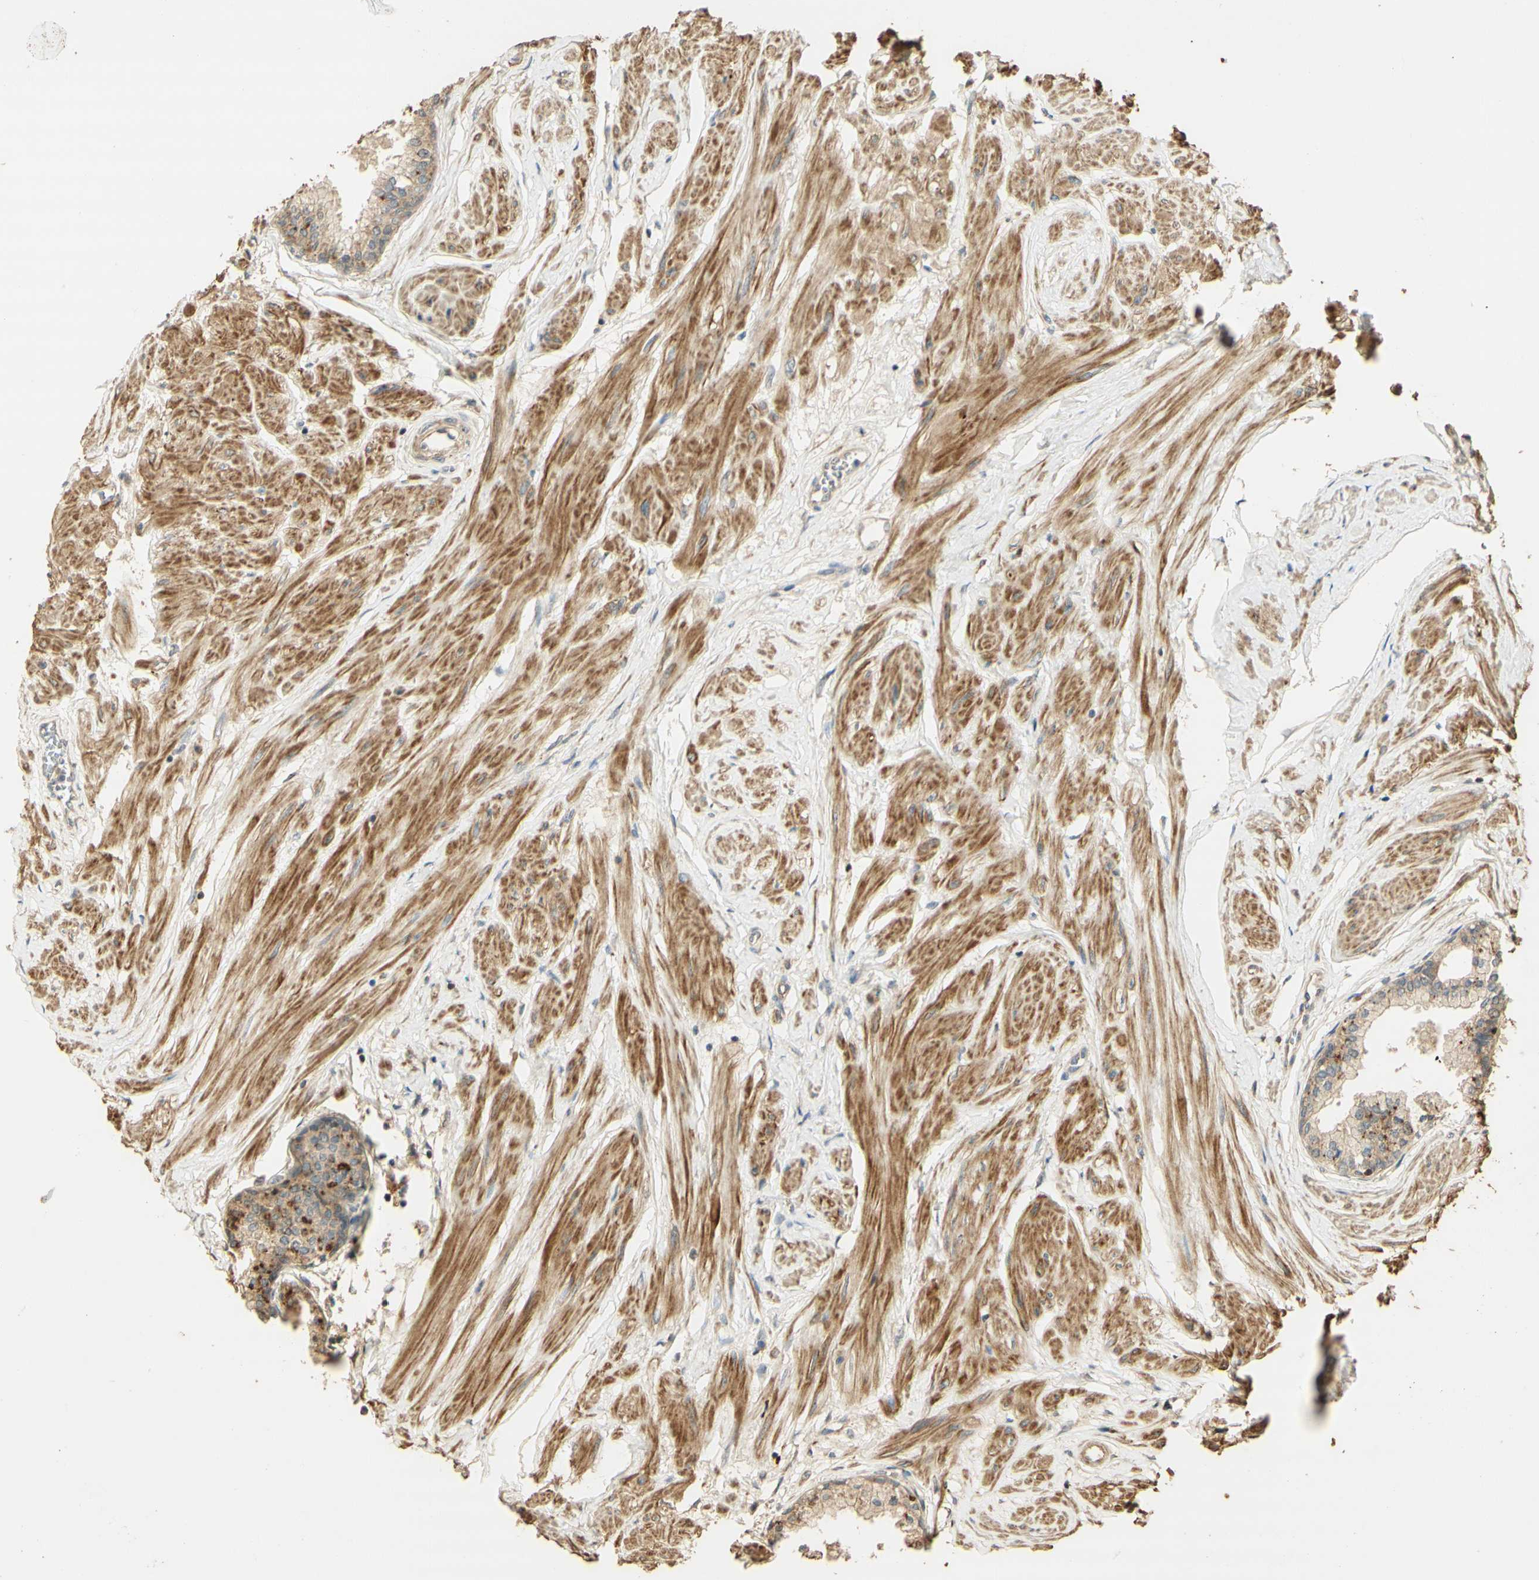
{"staining": {"intensity": "weak", "quantity": ">75%", "location": "cytoplasmic/membranous"}, "tissue": "prostate", "cell_type": "Glandular cells", "image_type": "normal", "snomed": [{"axis": "morphology", "description": "Normal tissue, NOS"}, {"axis": "topography", "description": "Prostate"}, {"axis": "topography", "description": "Seminal veicle"}], "caption": "Immunohistochemistry (IHC) of normal human prostate reveals low levels of weak cytoplasmic/membranous expression in about >75% of glandular cells. (Stains: DAB in brown, nuclei in blue, Microscopy: brightfield microscopy at high magnification).", "gene": "AGER", "patient": {"sex": "male", "age": 60}}